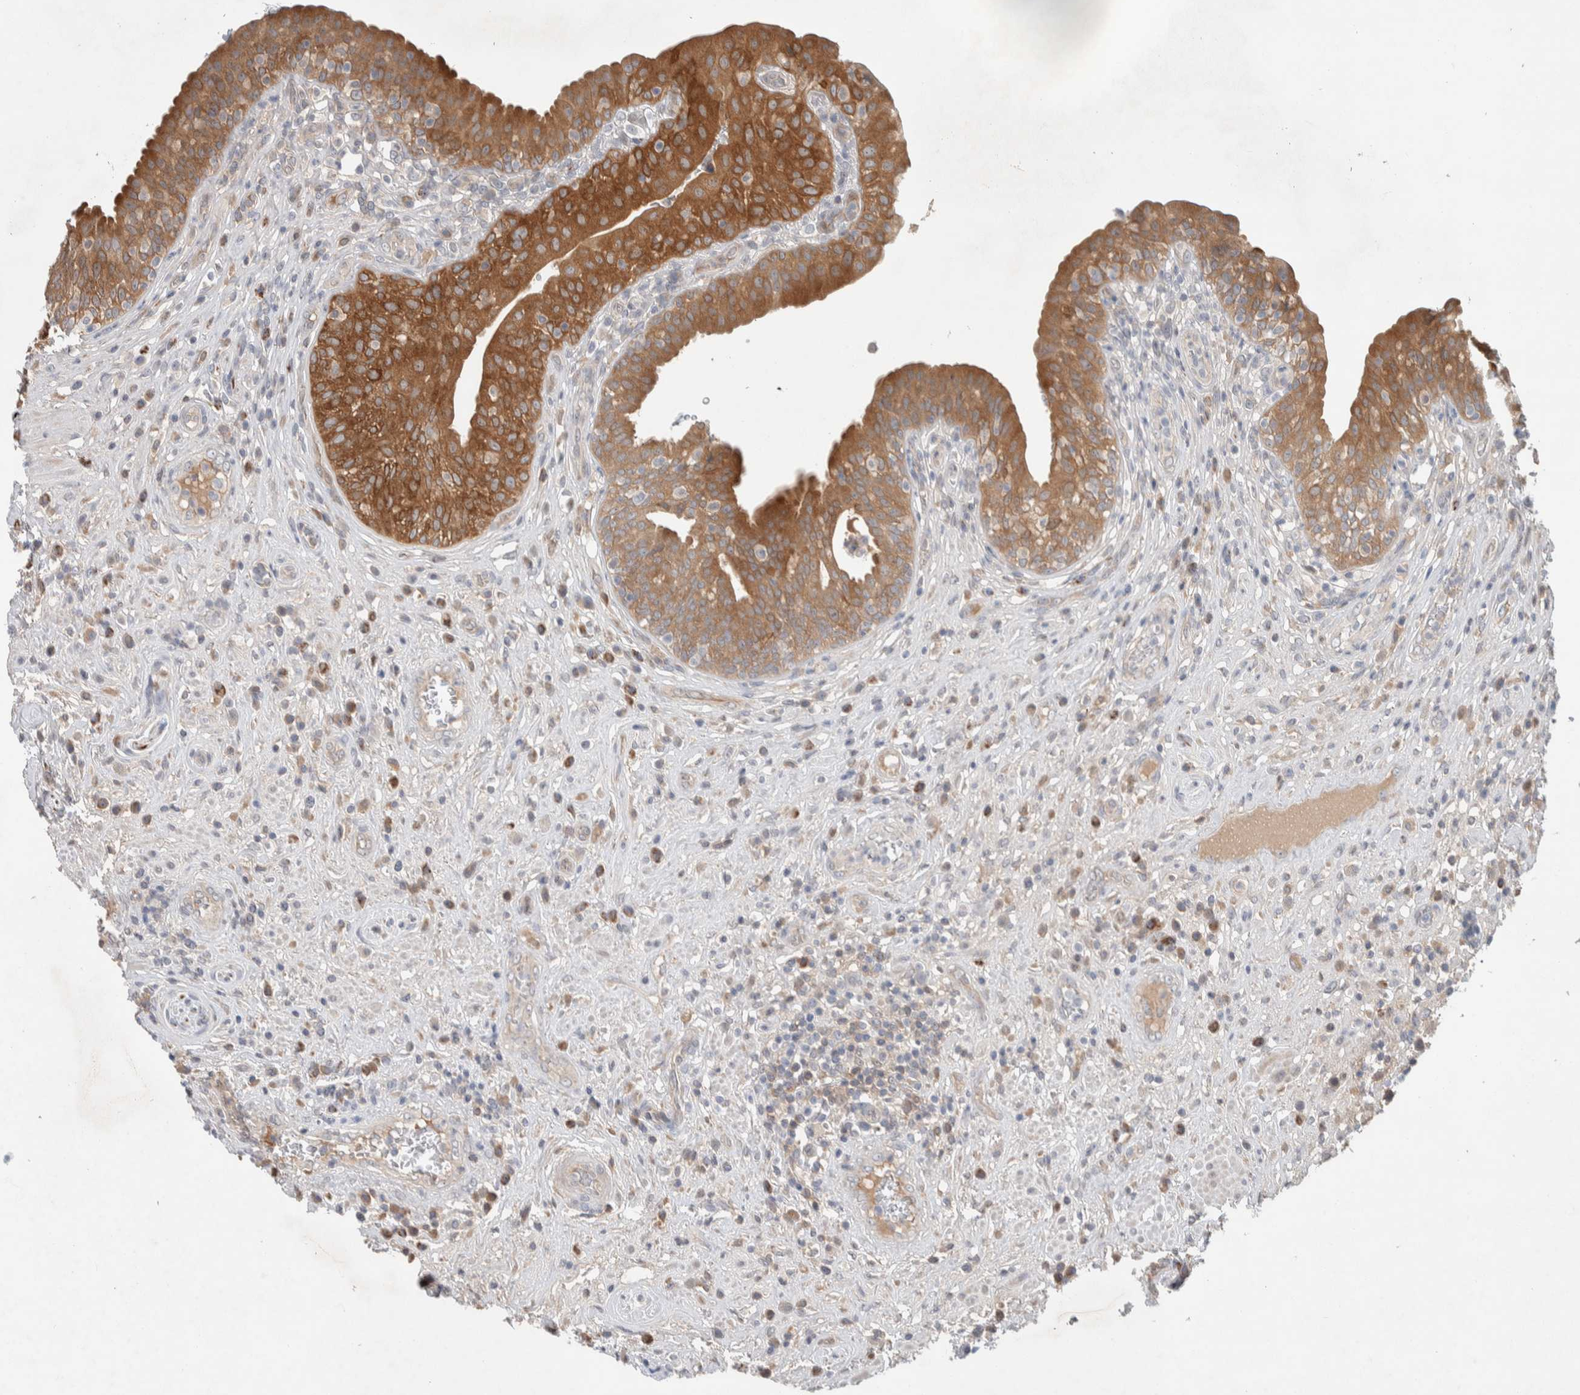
{"staining": {"intensity": "strong", "quantity": ">75%", "location": "cytoplasmic/membranous"}, "tissue": "urinary bladder", "cell_type": "Urothelial cells", "image_type": "normal", "snomed": [{"axis": "morphology", "description": "Normal tissue, NOS"}, {"axis": "topography", "description": "Urinary bladder"}], "caption": "Immunohistochemical staining of benign human urinary bladder reveals high levels of strong cytoplasmic/membranous positivity in about >75% of urothelial cells.", "gene": "DEPTOR", "patient": {"sex": "female", "age": 62}}